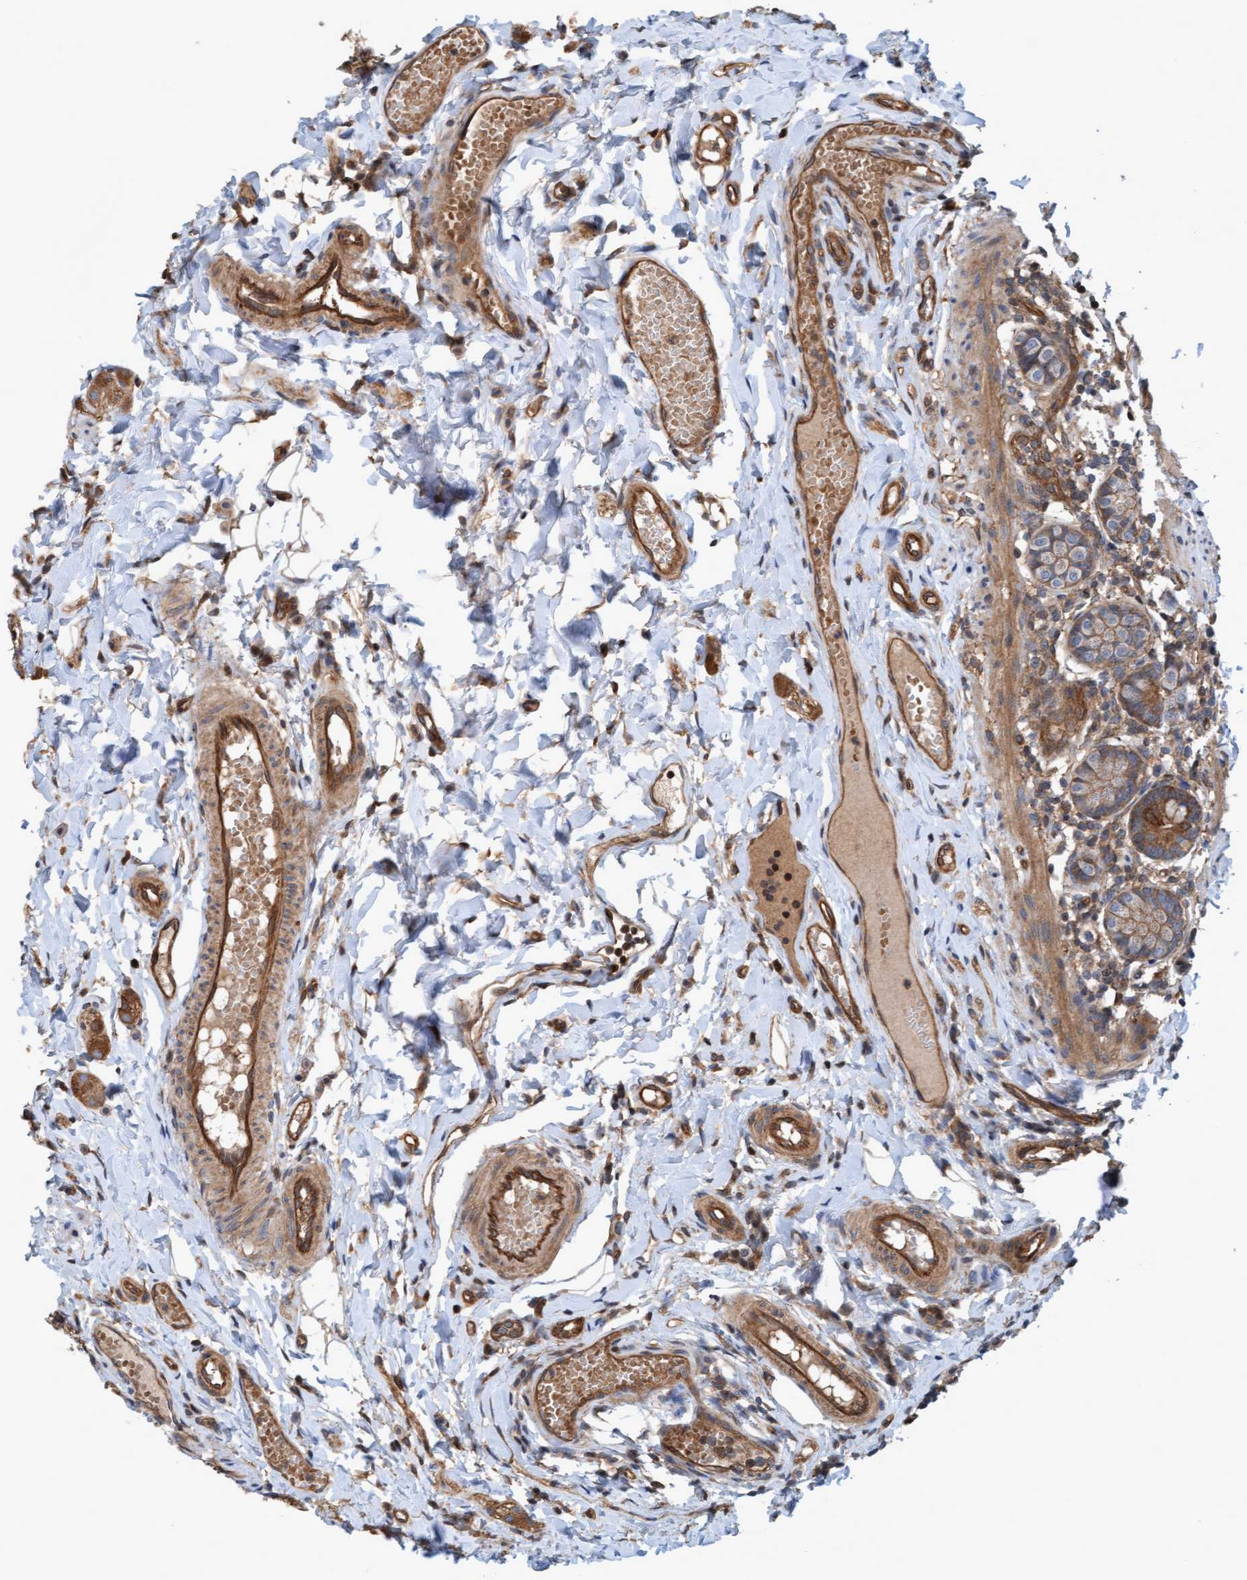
{"staining": {"intensity": "strong", "quantity": ">75%", "location": "cytoplasmic/membranous"}, "tissue": "small intestine", "cell_type": "Glandular cells", "image_type": "normal", "snomed": [{"axis": "morphology", "description": "Normal tissue, NOS"}, {"axis": "topography", "description": "Small intestine"}], "caption": "Immunohistochemical staining of unremarkable small intestine exhibits strong cytoplasmic/membranous protein staining in about >75% of glandular cells.", "gene": "ERAL1", "patient": {"sex": "male", "age": 7}}